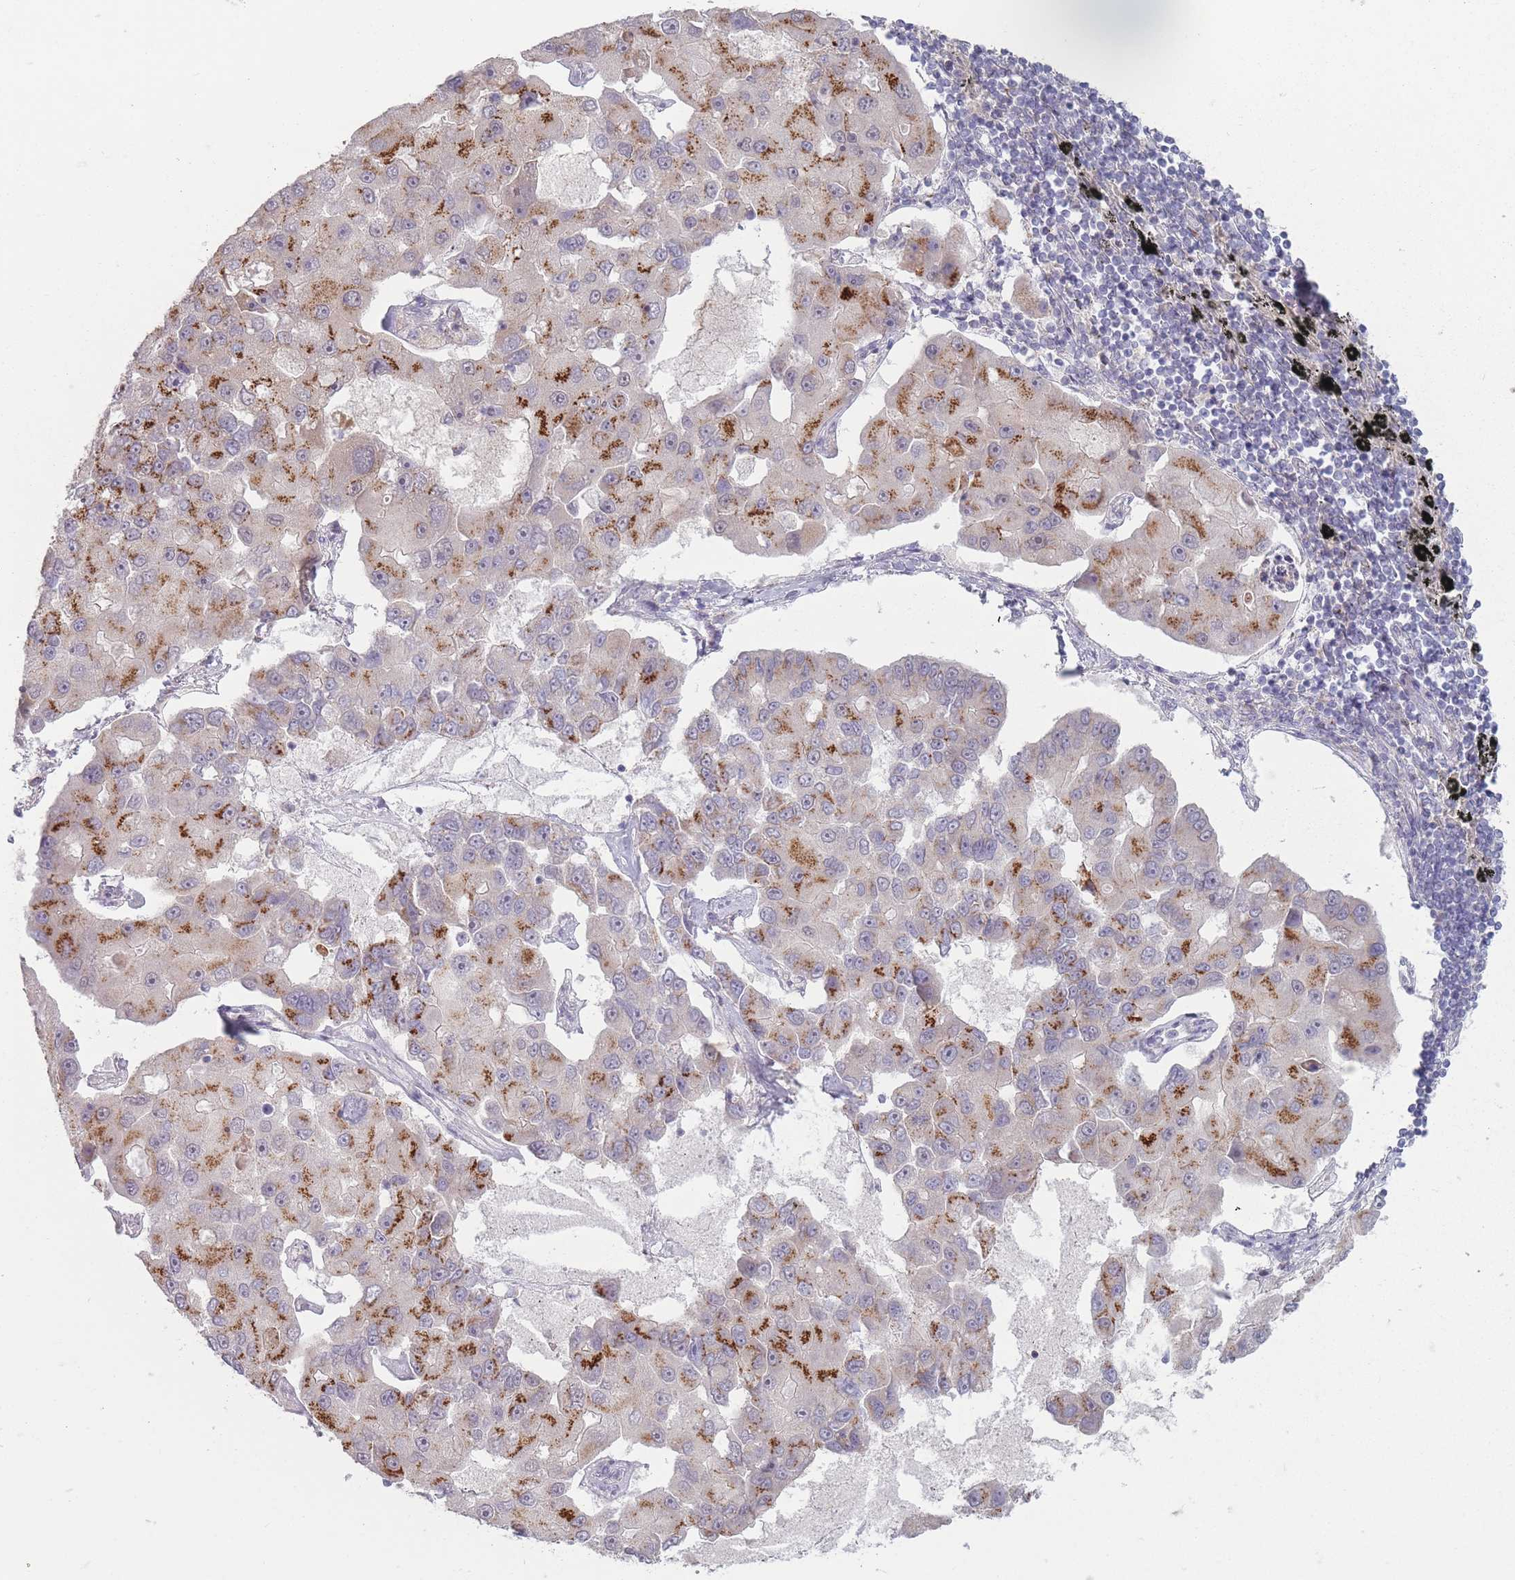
{"staining": {"intensity": "strong", "quantity": "25%-75%", "location": "cytoplasmic/membranous"}, "tissue": "lung cancer", "cell_type": "Tumor cells", "image_type": "cancer", "snomed": [{"axis": "morphology", "description": "Adenocarcinoma, NOS"}, {"axis": "topography", "description": "Lung"}], "caption": "Protein expression by immunohistochemistry displays strong cytoplasmic/membranous expression in about 25%-75% of tumor cells in lung cancer.", "gene": "AKAIN1", "patient": {"sex": "female", "age": 54}}